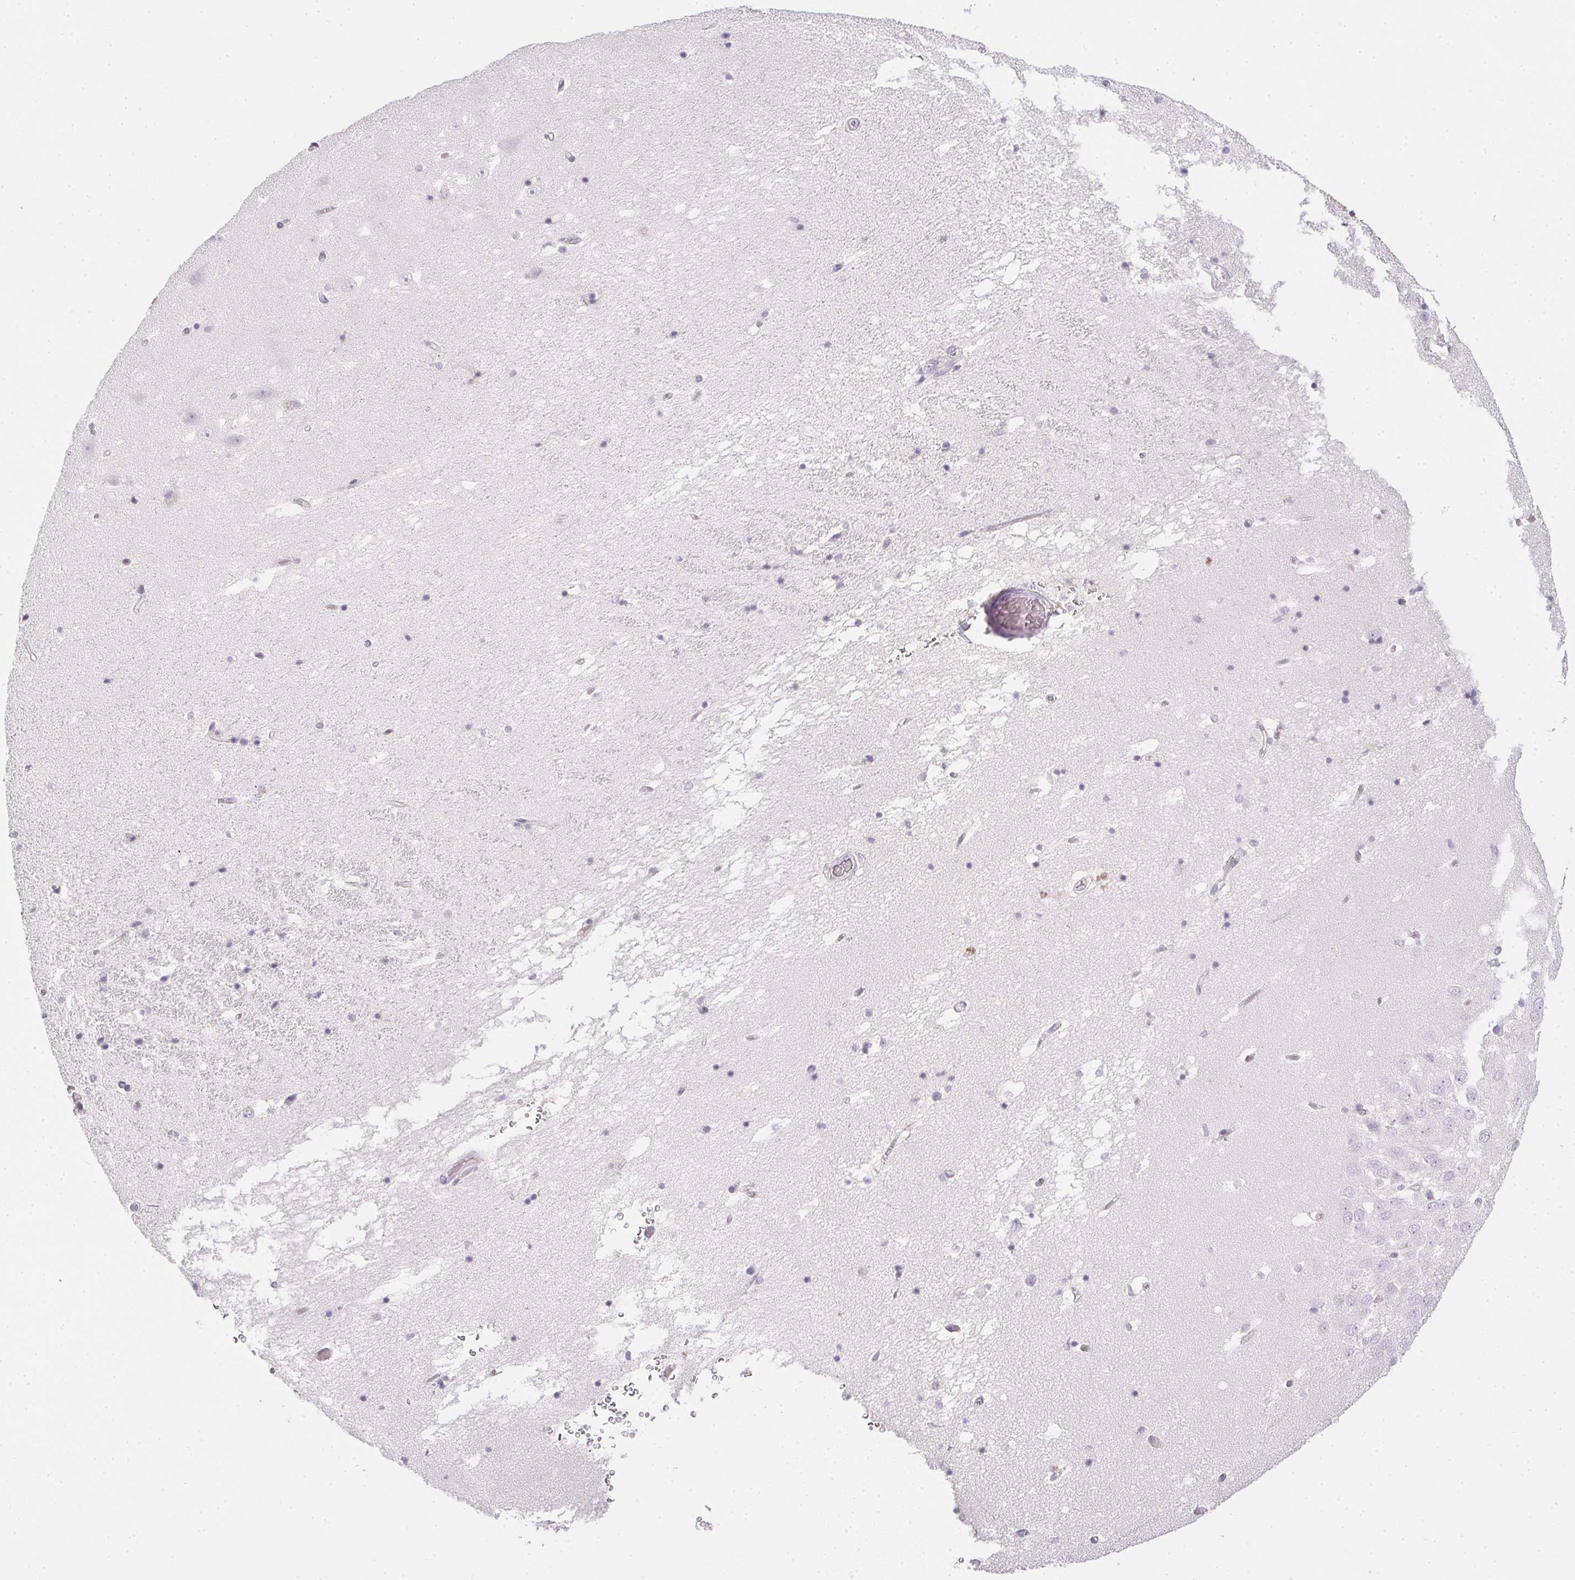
{"staining": {"intensity": "negative", "quantity": "none", "location": "none"}, "tissue": "hippocampus", "cell_type": "Glial cells", "image_type": "normal", "snomed": [{"axis": "morphology", "description": "Normal tissue, NOS"}, {"axis": "topography", "description": "Hippocampus"}], "caption": "Immunohistochemistry (IHC) image of benign hippocampus stained for a protein (brown), which displays no expression in glial cells.", "gene": "PRL", "patient": {"sex": "male", "age": 58}}